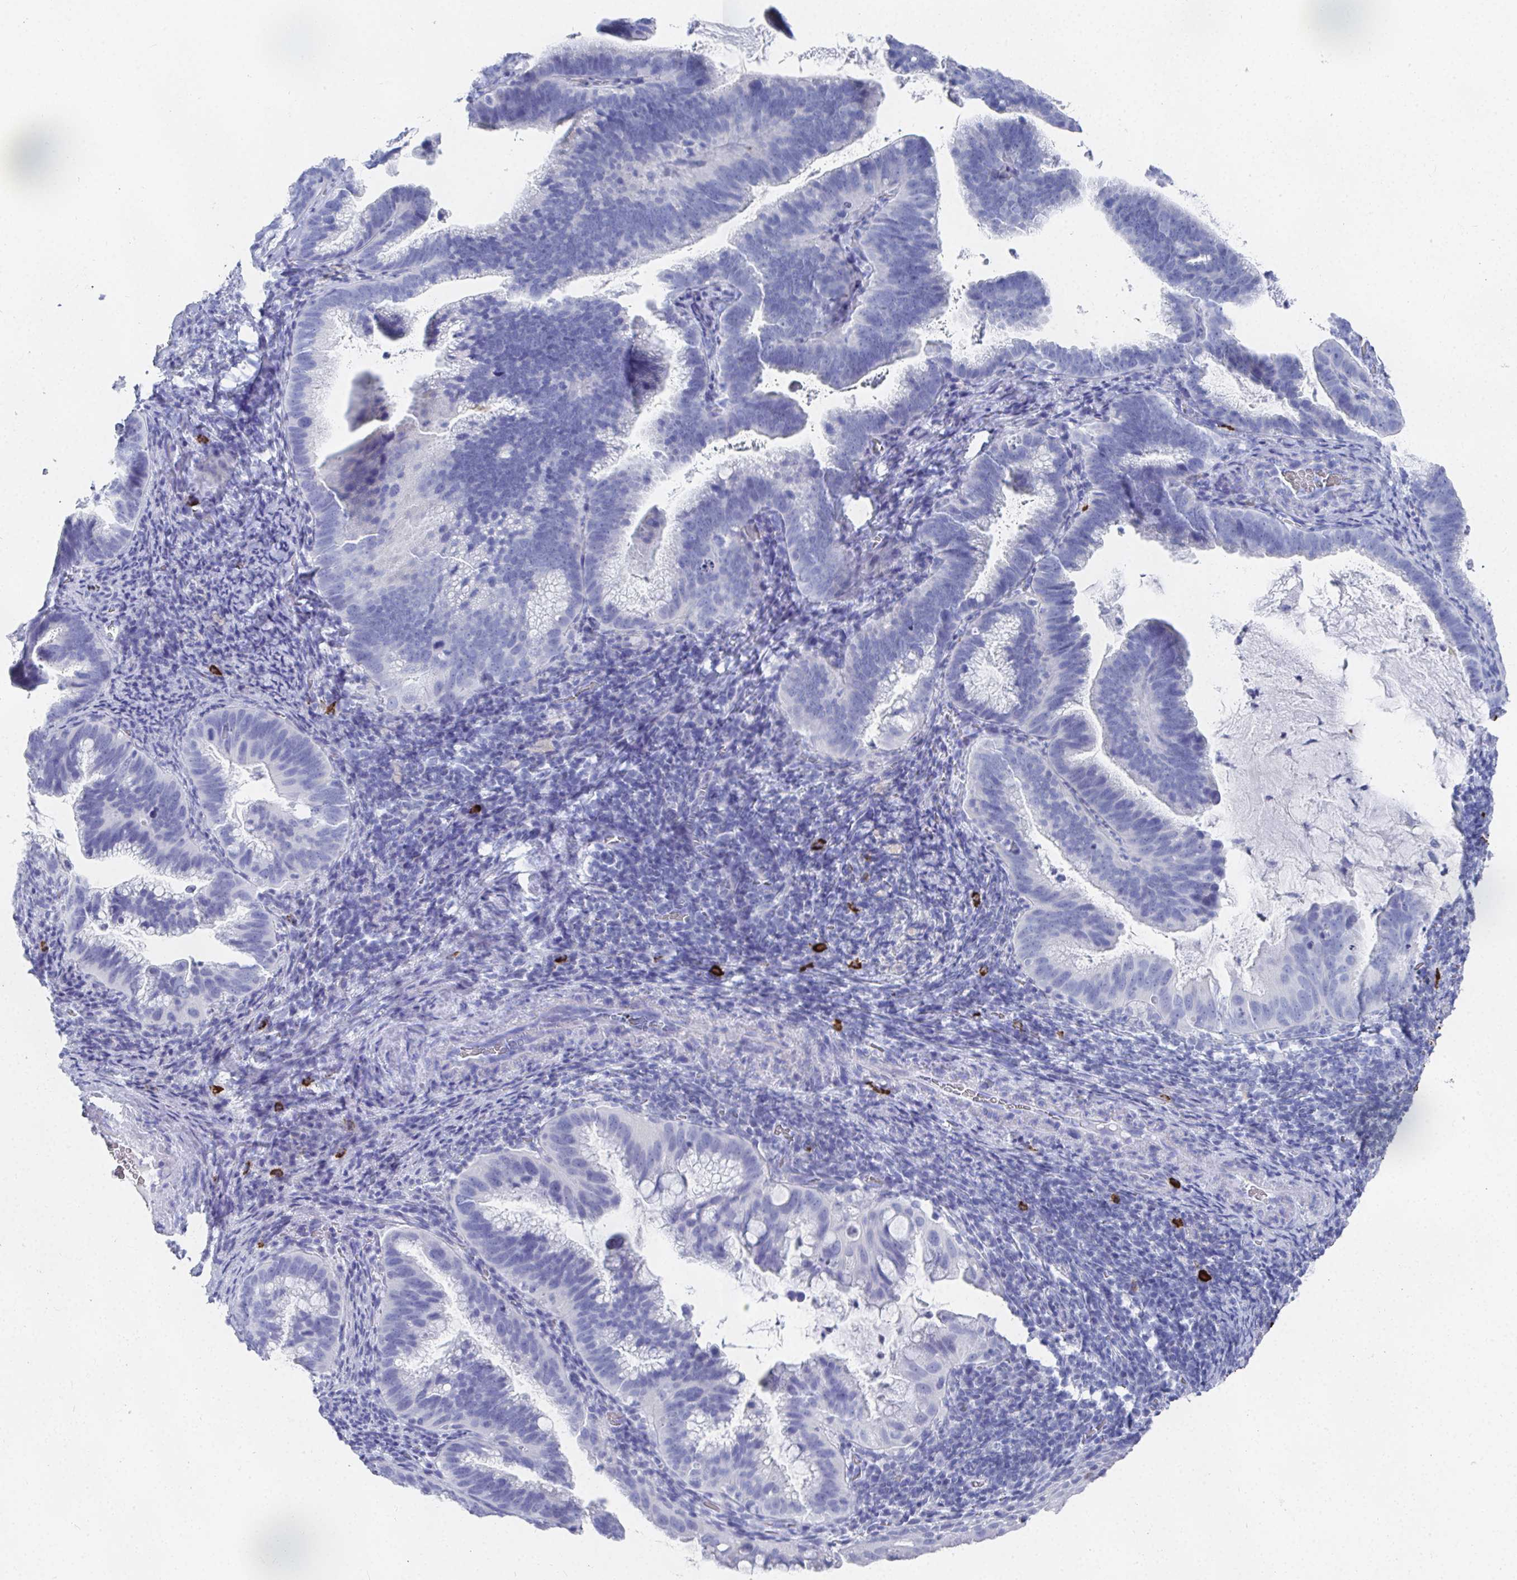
{"staining": {"intensity": "negative", "quantity": "none", "location": "none"}, "tissue": "cervical cancer", "cell_type": "Tumor cells", "image_type": "cancer", "snomed": [{"axis": "morphology", "description": "Adenocarcinoma, NOS"}, {"axis": "topography", "description": "Cervix"}], "caption": "Immunohistochemical staining of human cervical cancer displays no significant staining in tumor cells. The staining was performed using DAB to visualize the protein expression in brown, while the nuclei were stained in blue with hematoxylin (Magnification: 20x).", "gene": "GRIA1", "patient": {"sex": "female", "age": 61}}